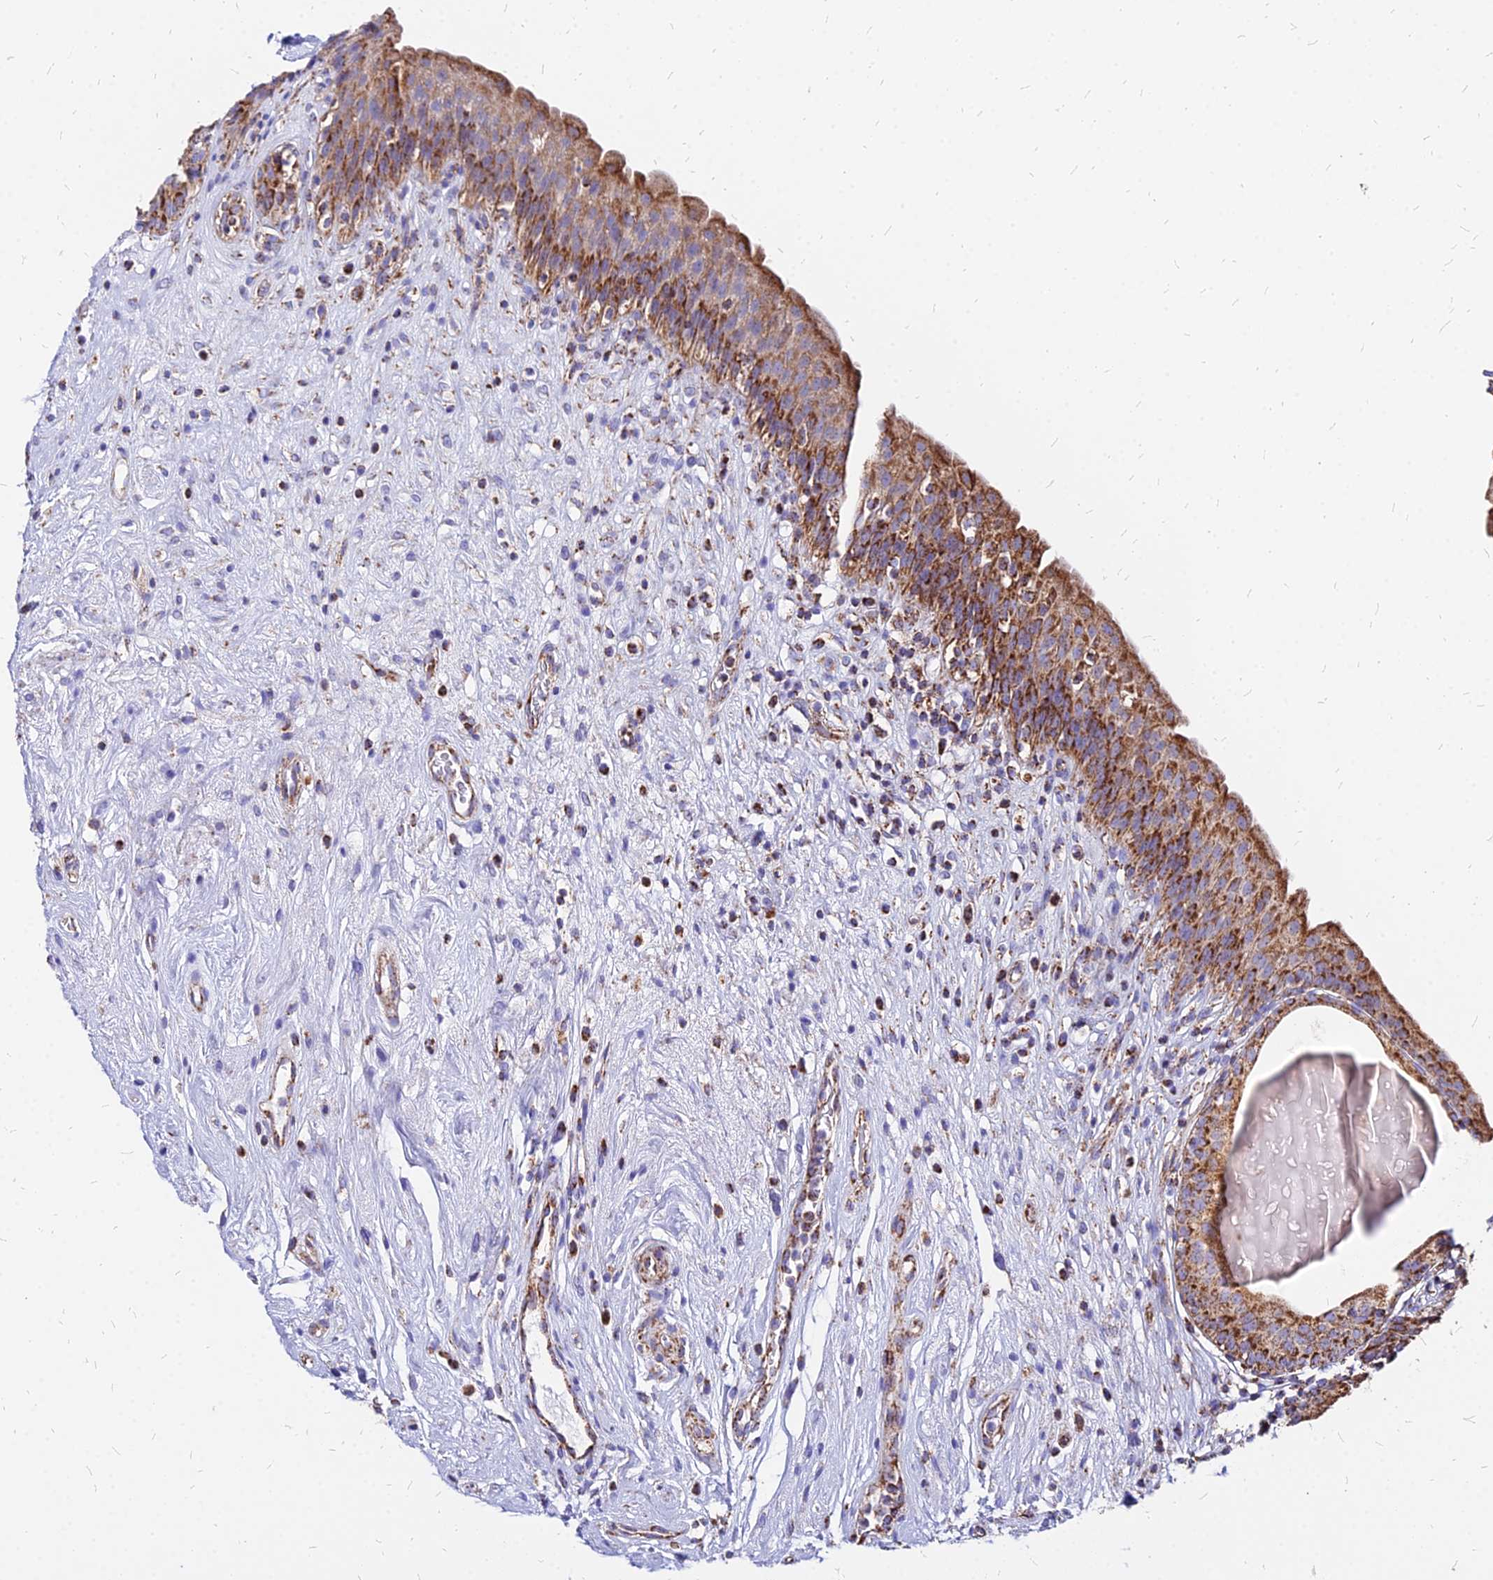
{"staining": {"intensity": "strong", "quantity": ">75%", "location": "cytoplasmic/membranous"}, "tissue": "urinary bladder", "cell_type": "Urothelial cells", "image_type": "normal", "snomed": [{"axis": "morphology", "description": "Normal tissue, NOS"}, {"axis": "topography", "description": "Urinary bladder"}], "caption": "The image reveals immunohistochemical staining of normal urinary bladder. There is strong cytoplasmic/membranous staining is identified in about >75% of urothelial cells. The staining is performed using DAB (3,3'-diaminobenzidine) brown chromogen to label protein expression. The nuclei are counter-stained blue using hematoxylin.", "gene": "DLD", "patient": {"sex": "male", "age": 83}}